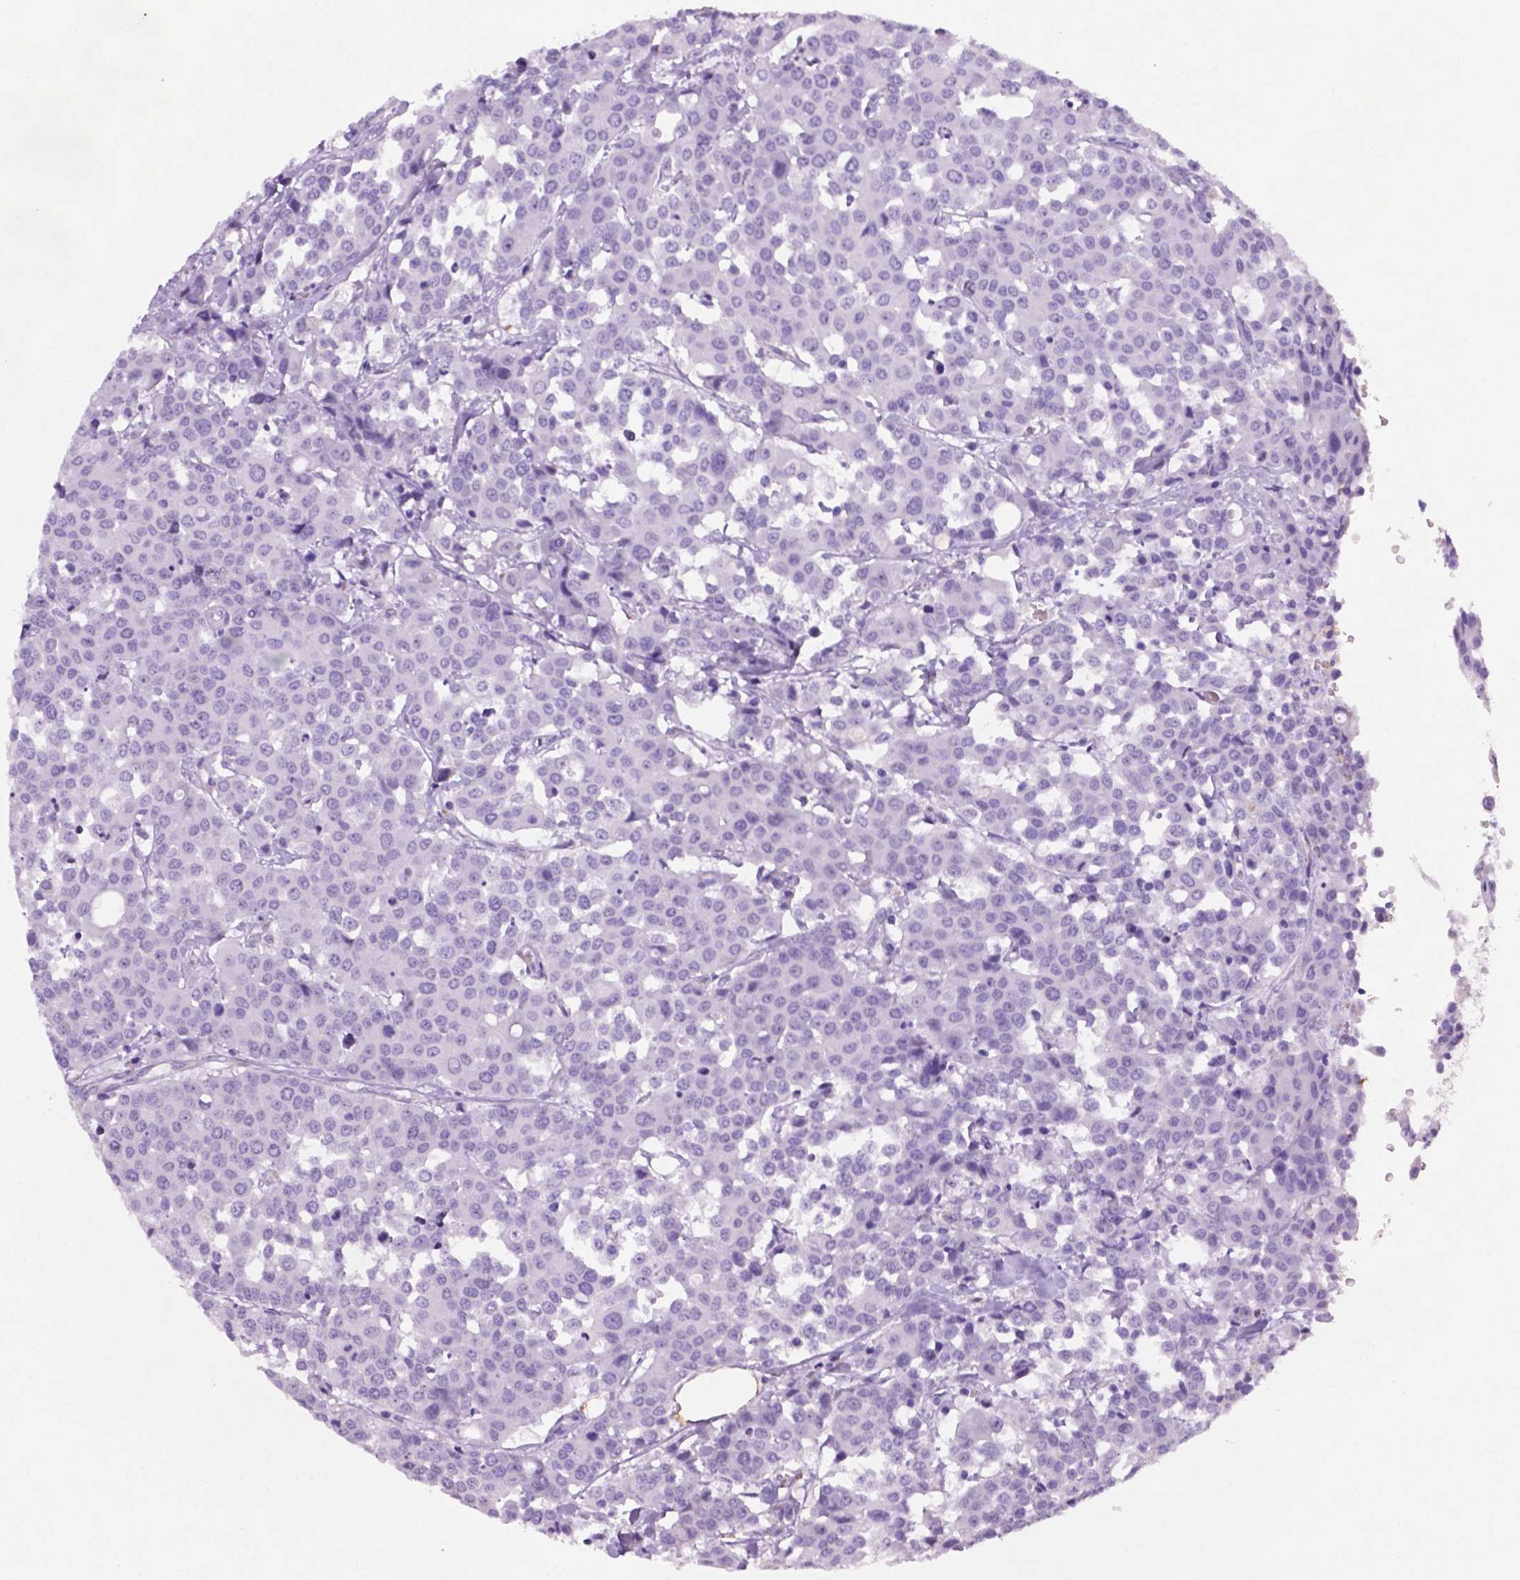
{"staining": {"intensity": "negative", "quantity": "none", "location": "none"}, "tissue": "carcinoid", "cell_type": "Tumor cells", "image_type": "cancer", "snomed": [{"axis": "morphology", "description": "Carcinoid, malignant, NOS"}, {"axis": "topography", "description": "Colon"}], "caption": "The photomicrograph reveals no staining of tumor cells in malignant carcinoid.", "gene": "C18orf21", "patient": {"sex": "male", "age": 81}}